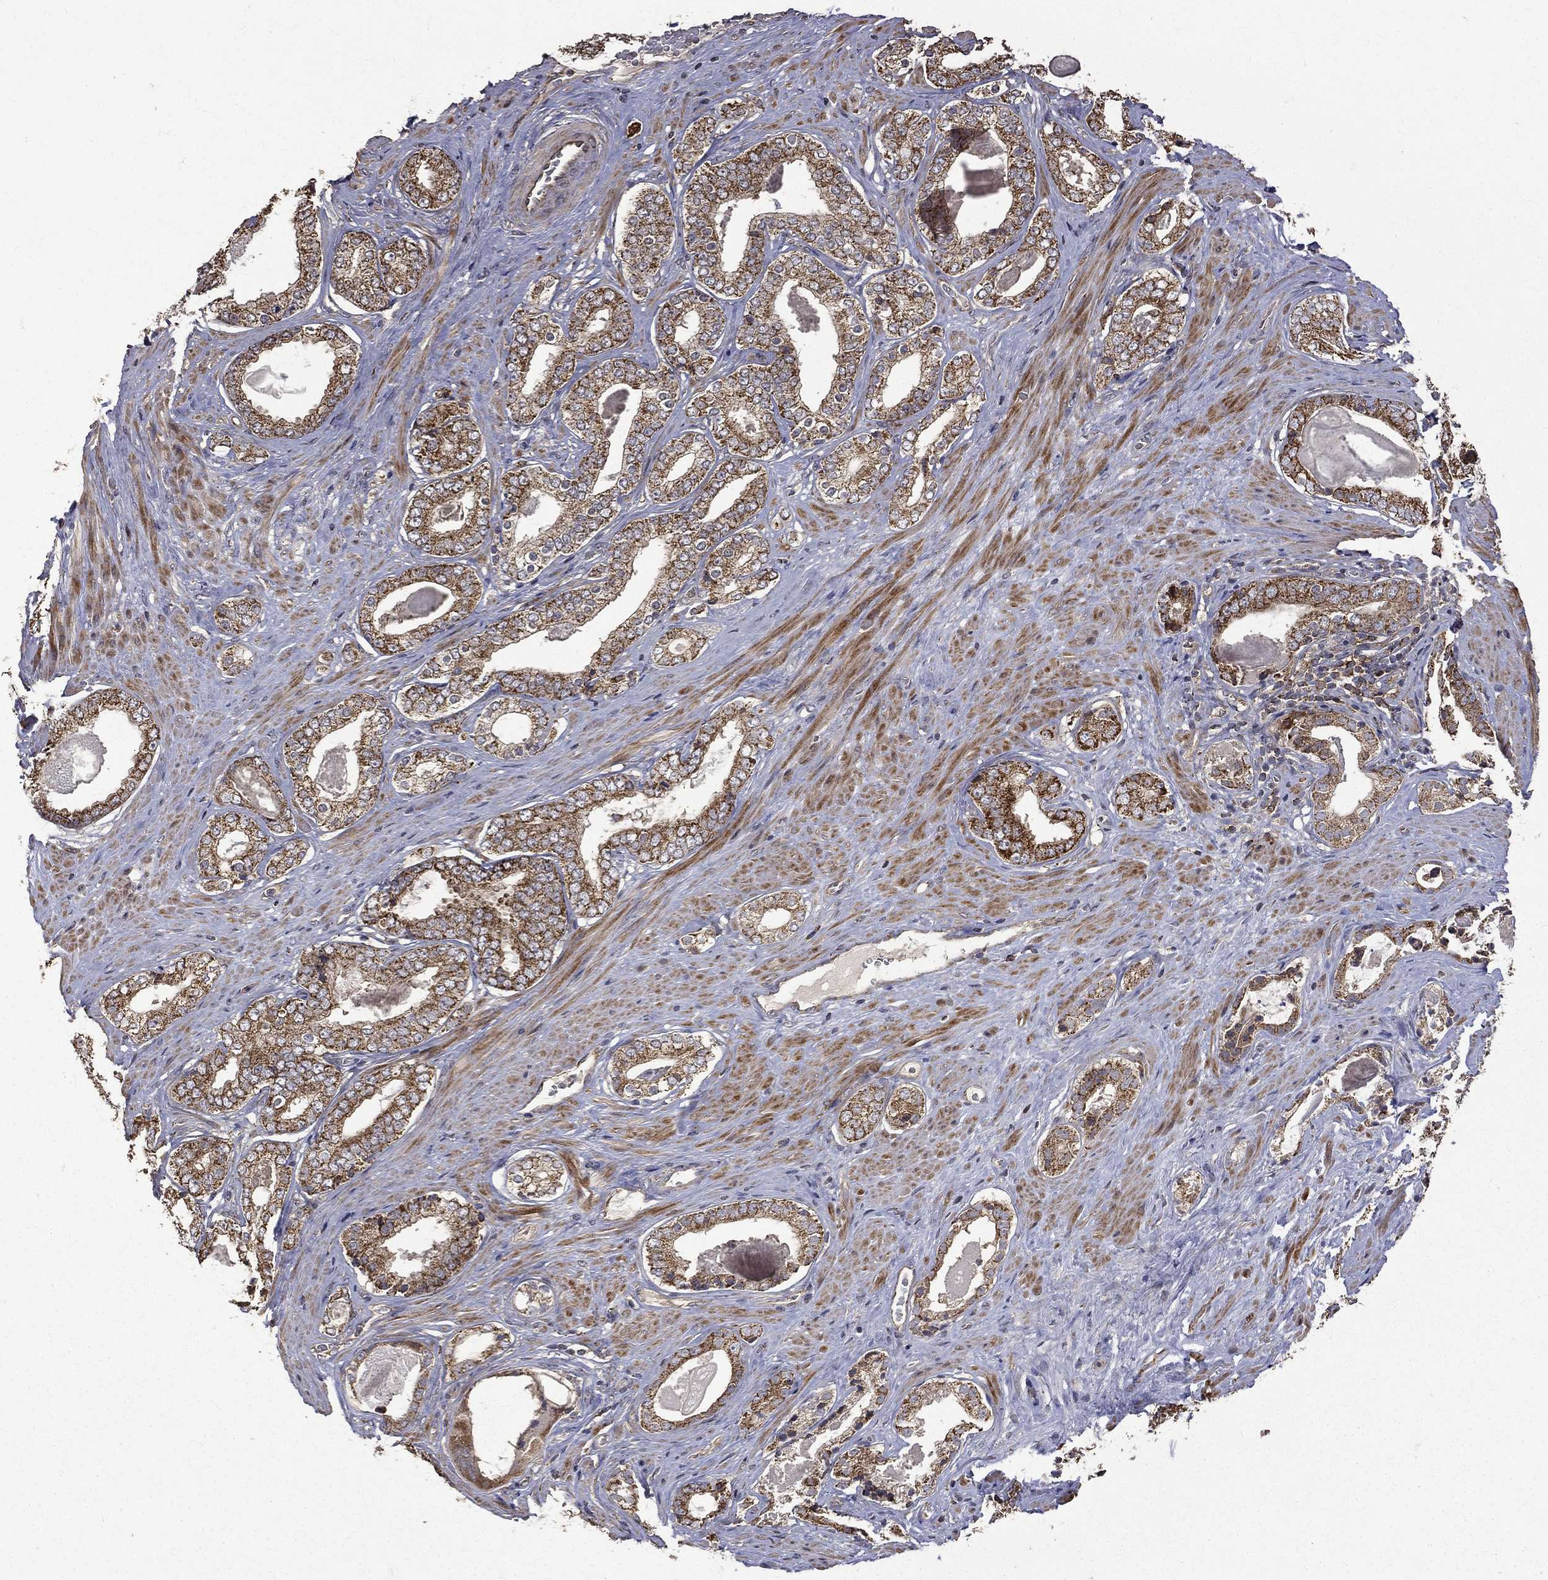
{"staining": {"intensity": "strong", "quantity": "25%-75%", "location": "cytoplasmic/membranous"}, "tissue": "prostate cancer", "cell_type": "Tumor cells", "image_type": "cancer", "snomed": [{"axis": "morphology", "description": "Adenocarcinoma, Low grade"}, {"axis": "topography", "description": "Prostate and seminal vesicle, NOS"}], "caption": "Low-grade adenocarcinoma (prostate) stained for a protein (brown) reveals strong cytoplasmic/membranous positive staining in approximately 25%-75% of tumor cells.", "gene": "RPGR", "patient": {"sex": "male", "age": 61}}